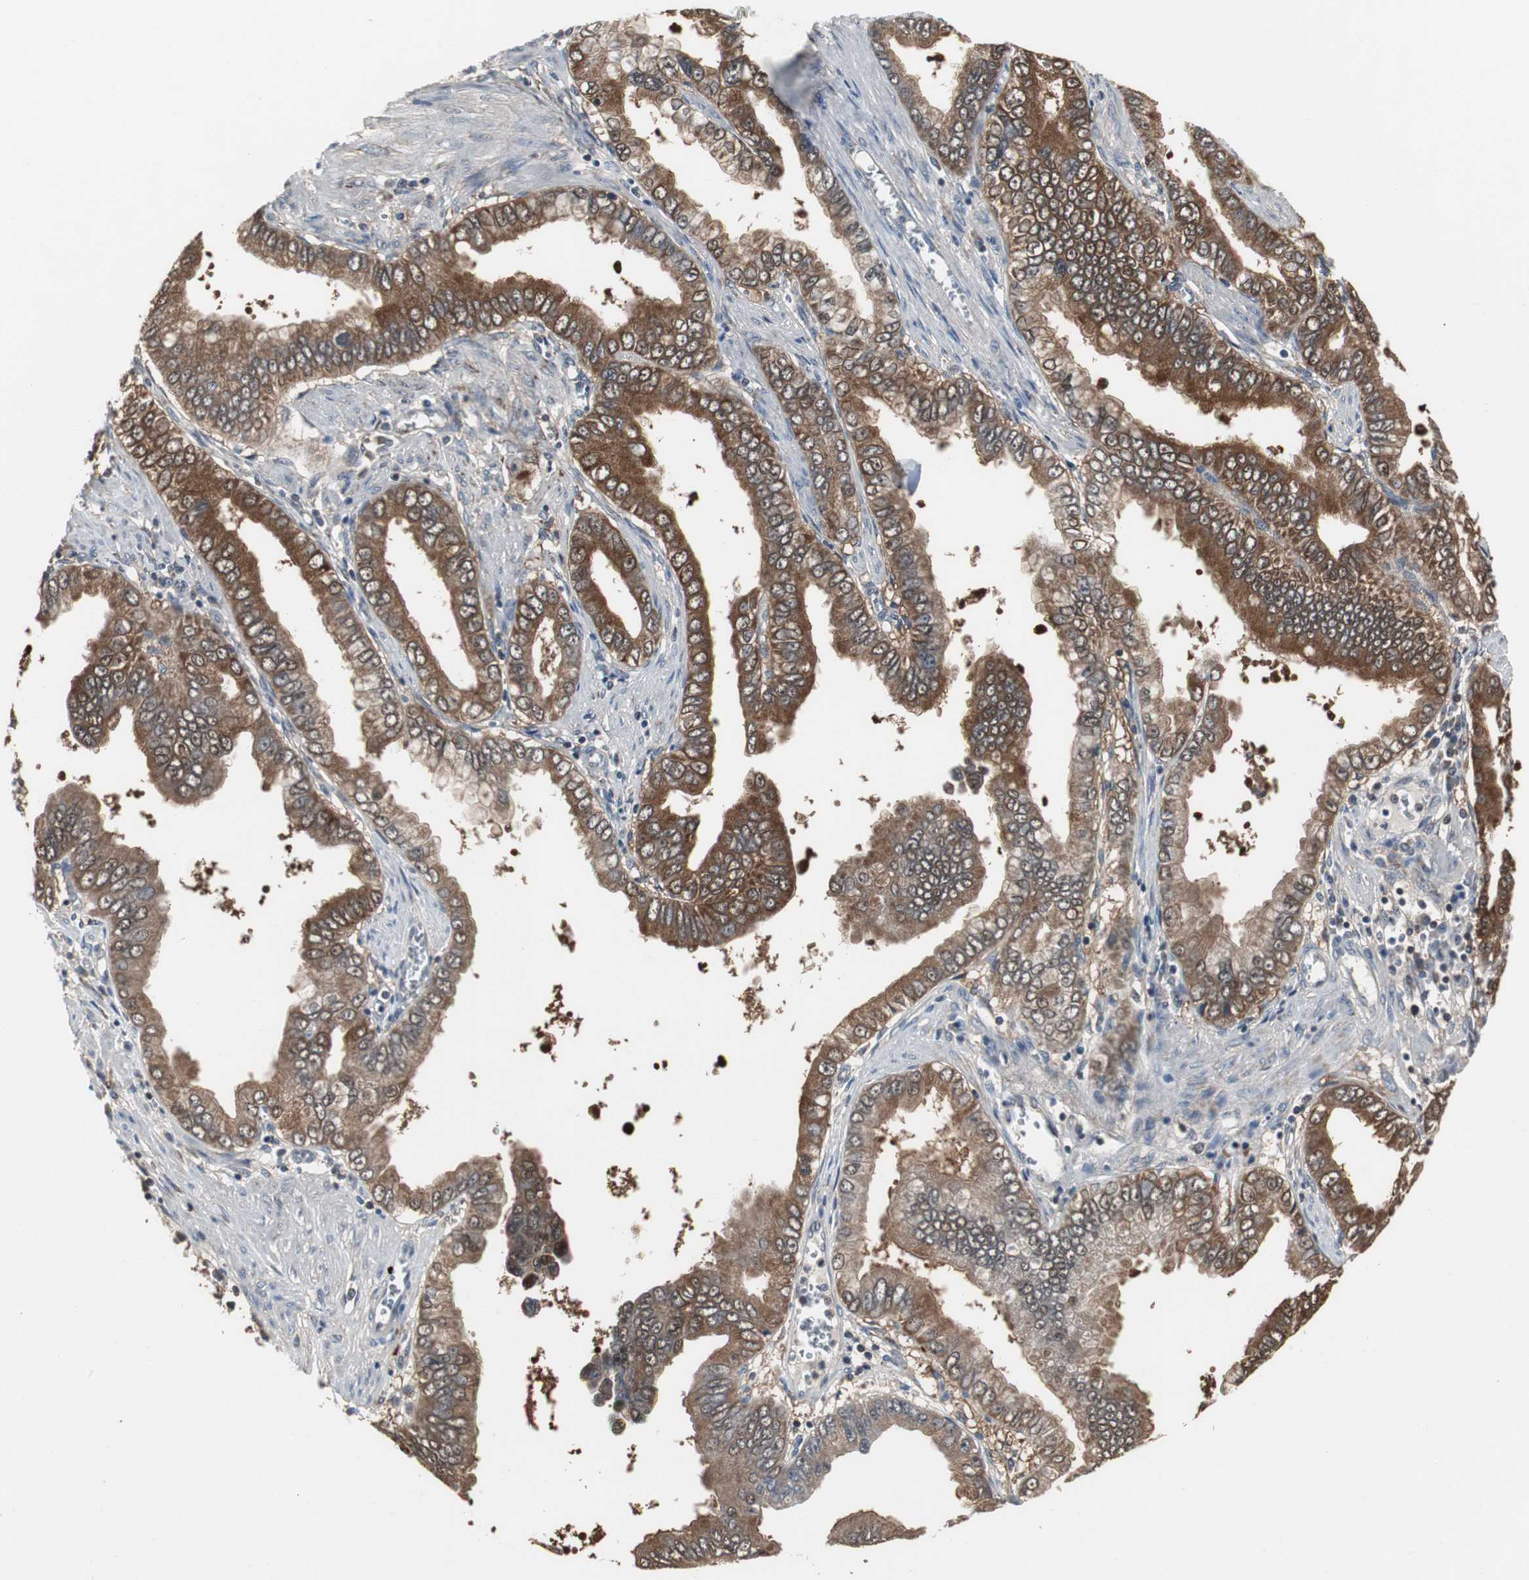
{"staining": {"intensity": "strong", "quantity": ">75%", "location": "cytoplasmic/membranous"}, "tissue": "pancreatic cancer", "cell_type": "Tumor cells", "image_type": "cancer", "snomed": [{"axis": "morphology", "description": "Normal tissue, NOS"}, {"axis": "topography", "description": "Lymph node"}], "caption": "Brown immunohistochemical staining in pancreatic cancer exhibits strong cytoplasmic/membranous staining in about >75% of tumor cells. The staining is performed using DAB (3,3'-diaminobenzidine) brown chromogen to label protein expression. The nuclei are counter-stained blue using hematoxylin.", "gene": "ZSCAN22", "patient": {"sex": "male", "age": 50}}